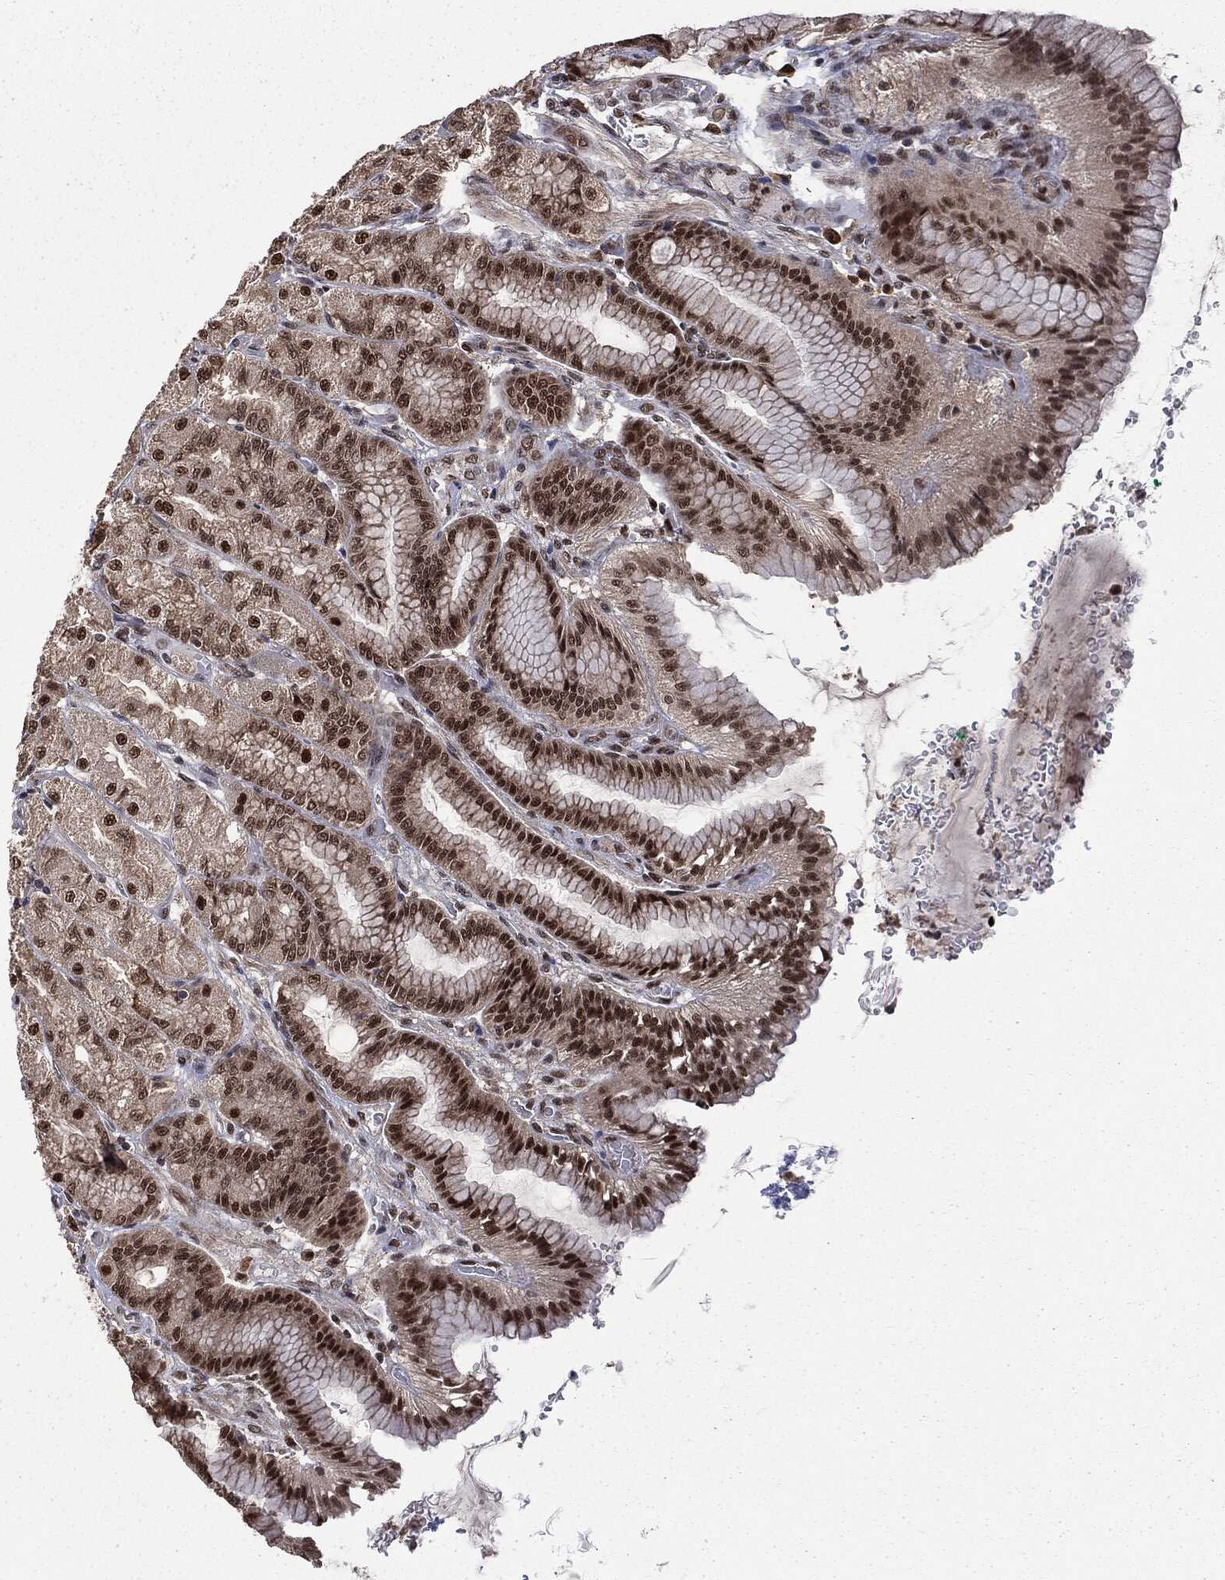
{"staining": {"intensity": "strong", "quantity": "25%-75%", "location": "nuclear"}, "tissue": "stomach", "cell_type": "Glandular cells", "image_type": "normal", "snomed": [{"axis": "morphology", "description": "Normal tissue, NOS"}, {"axis": "morphology", "description": "Adenocarcinoma, NOS"}, {"axis": "morphology", "description": "Adenocarcinoma, High grade"}, {"axis": "topography", "description": "Stomach, upper"}, {"axis": "topography", "description": "Stomach"}], "caption": "IHC photomicrograph of unremarkable stomach stained for a protein (brown), which shows high levels of strong nuclear expression in approximately 25%-75% of glandular cells.", "gene": "JMJD6", "patient": {"sex": "female", "age": 65}}